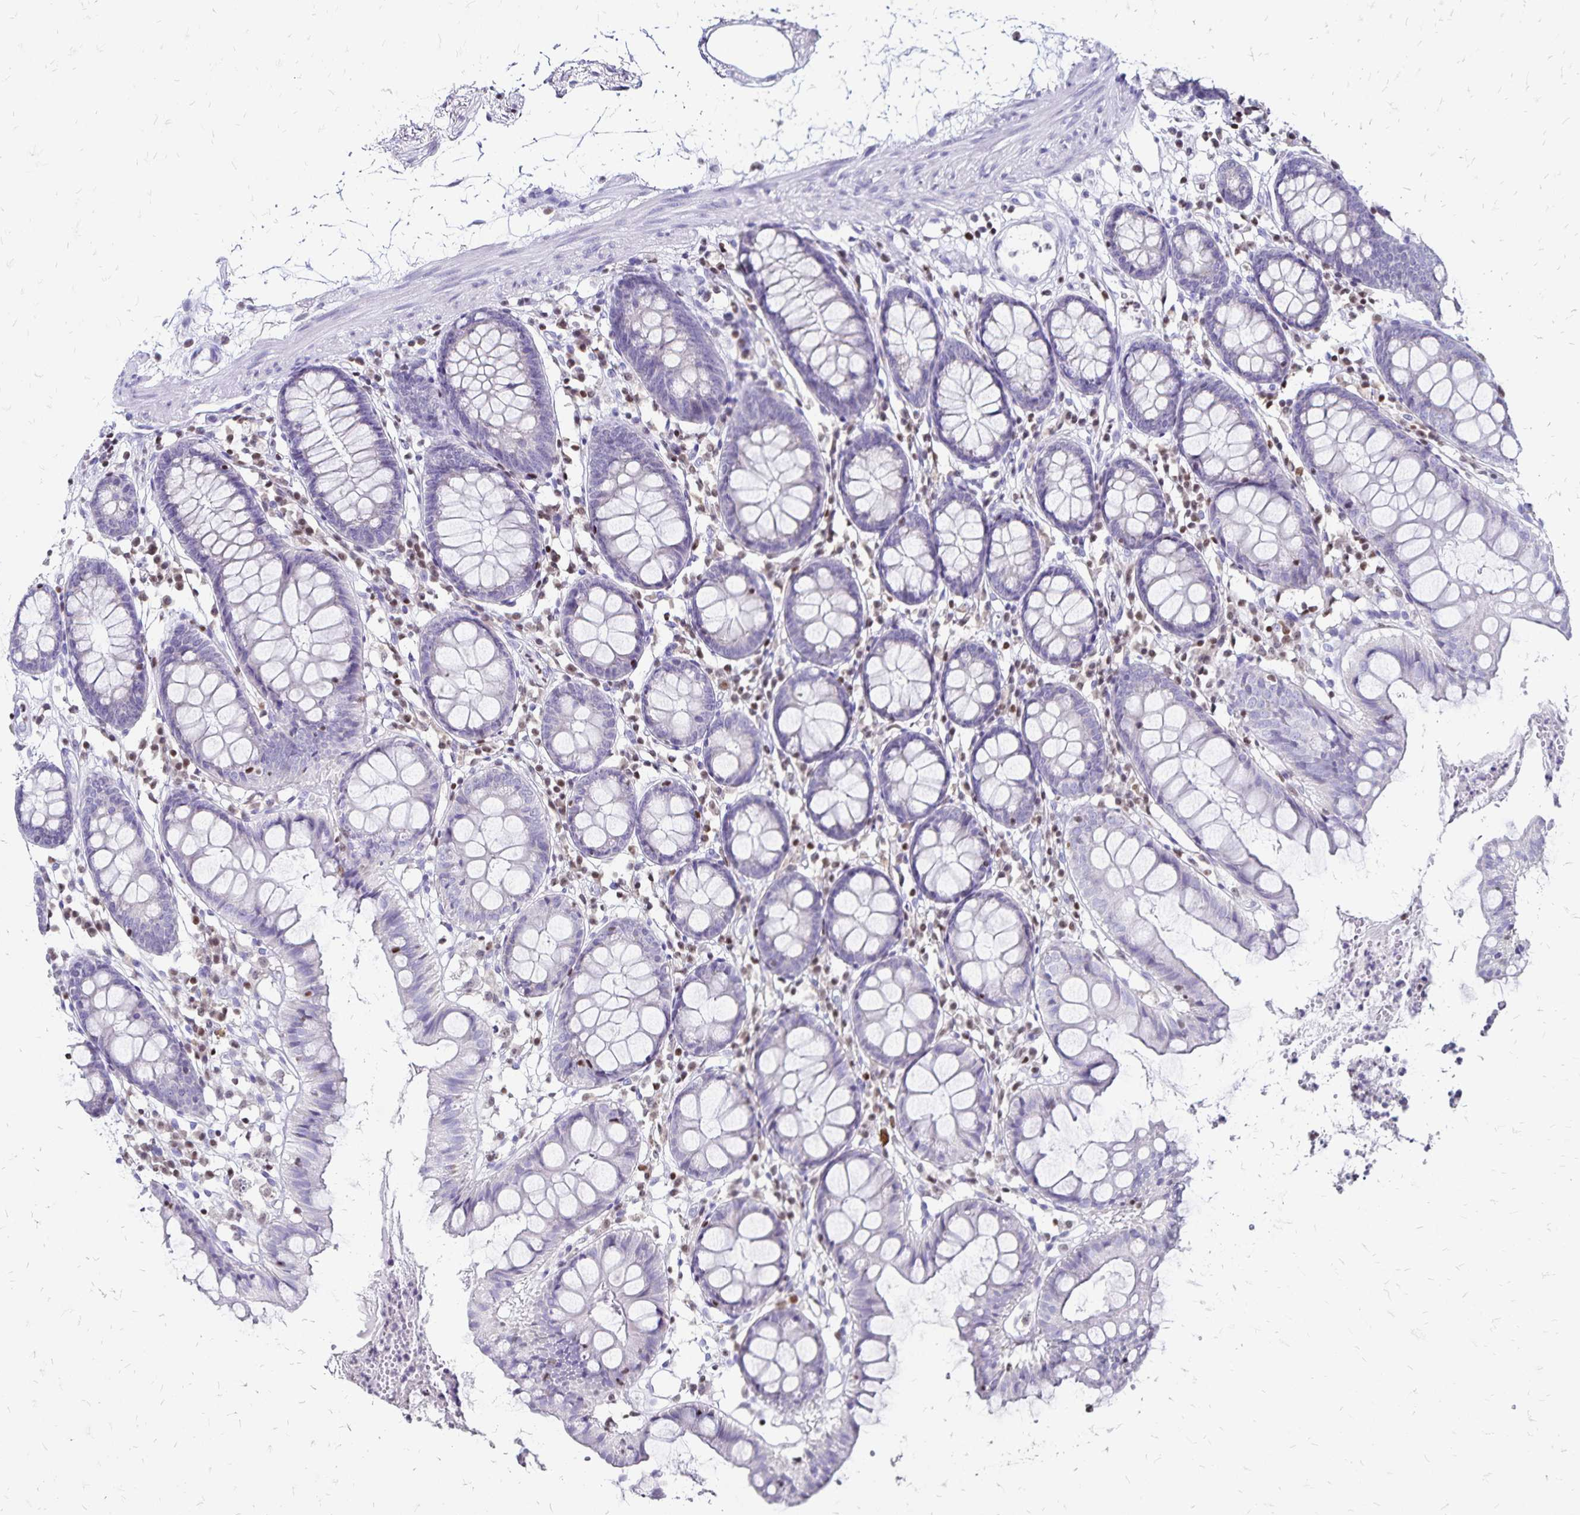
{"staining": {"intensity": "negative", "quantity": "none", "location": "none"}, "tissue": "colon", "cell_type": "Endothelial cells", "image_type": "normal", "snomed": [{"axis": "morphology", "description": "Normal tissue, NOS"}, {"axis": "topography", "description": "Colon"}], "caption": "DAB (3,3'-diaminobenzidine) immunohistochemical staining of unremarkable human colon displays no significant staining in endothelial cells.", "gene": "IKZF1", "patient": {"sex": "female", "age": 84}}